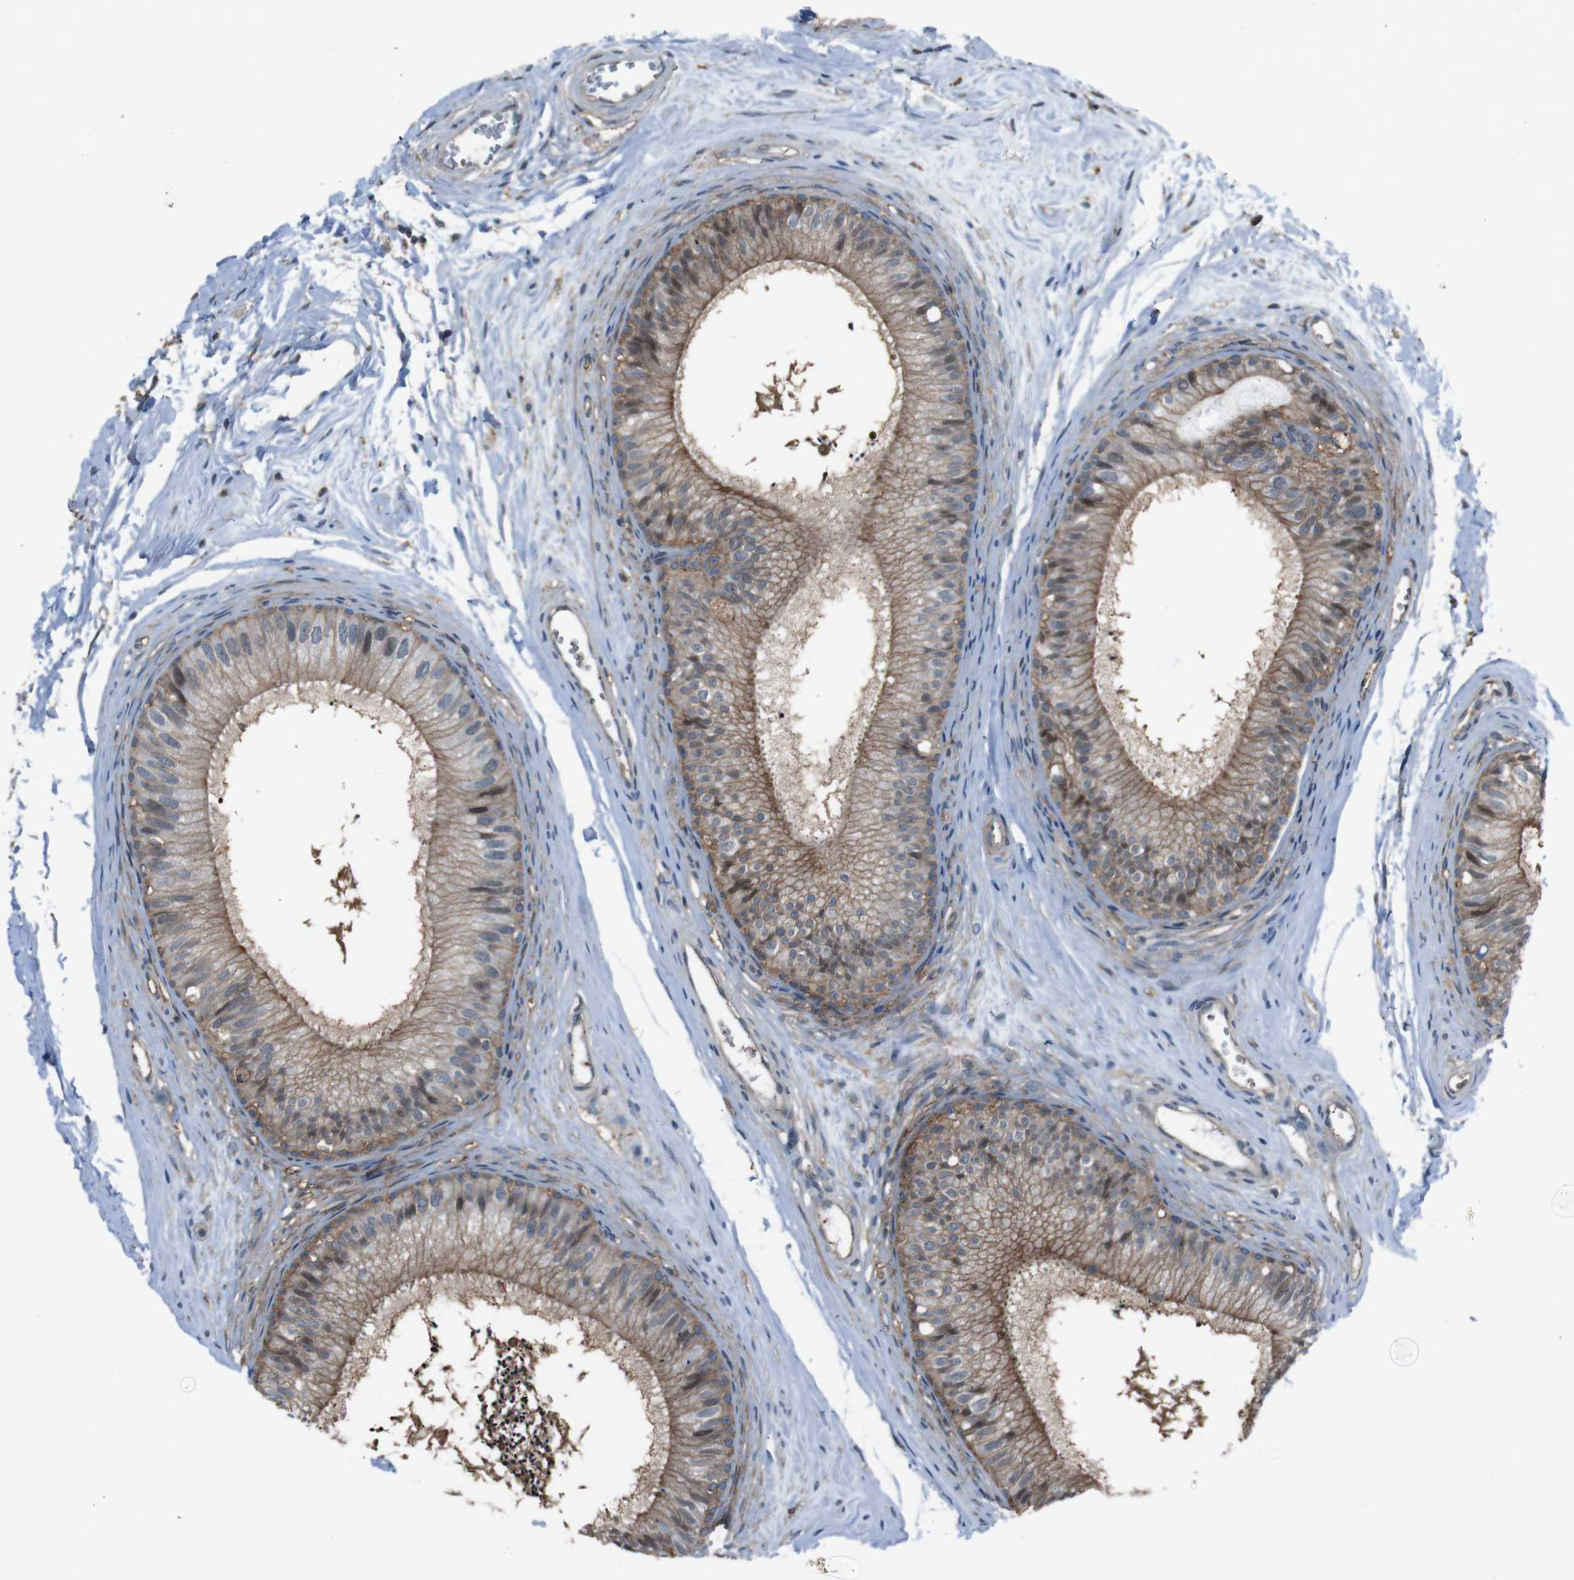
{"staining": {"intensity": "moderate", "quantity": ">75%", "location": "cytoplasmic/membranous"}, "tissue": "epididymis", "cell_type": "Glandular cells", "image_type": "normal", "snomed": [{"axis": "morphology", "description": "Normal tissue, NOS"}, {"axis": "topography", "description": "Epididymis"}], "caption": "Immunohistochemistry image of normal human epididymis stained for a protein (brown), which demonstrates medium levels of moderate cytoplasmic/membranous expression in approximately >75% of glandular cells.", "gene": "ATP2B1", "patient": {"sex": "male", "age": 56}}